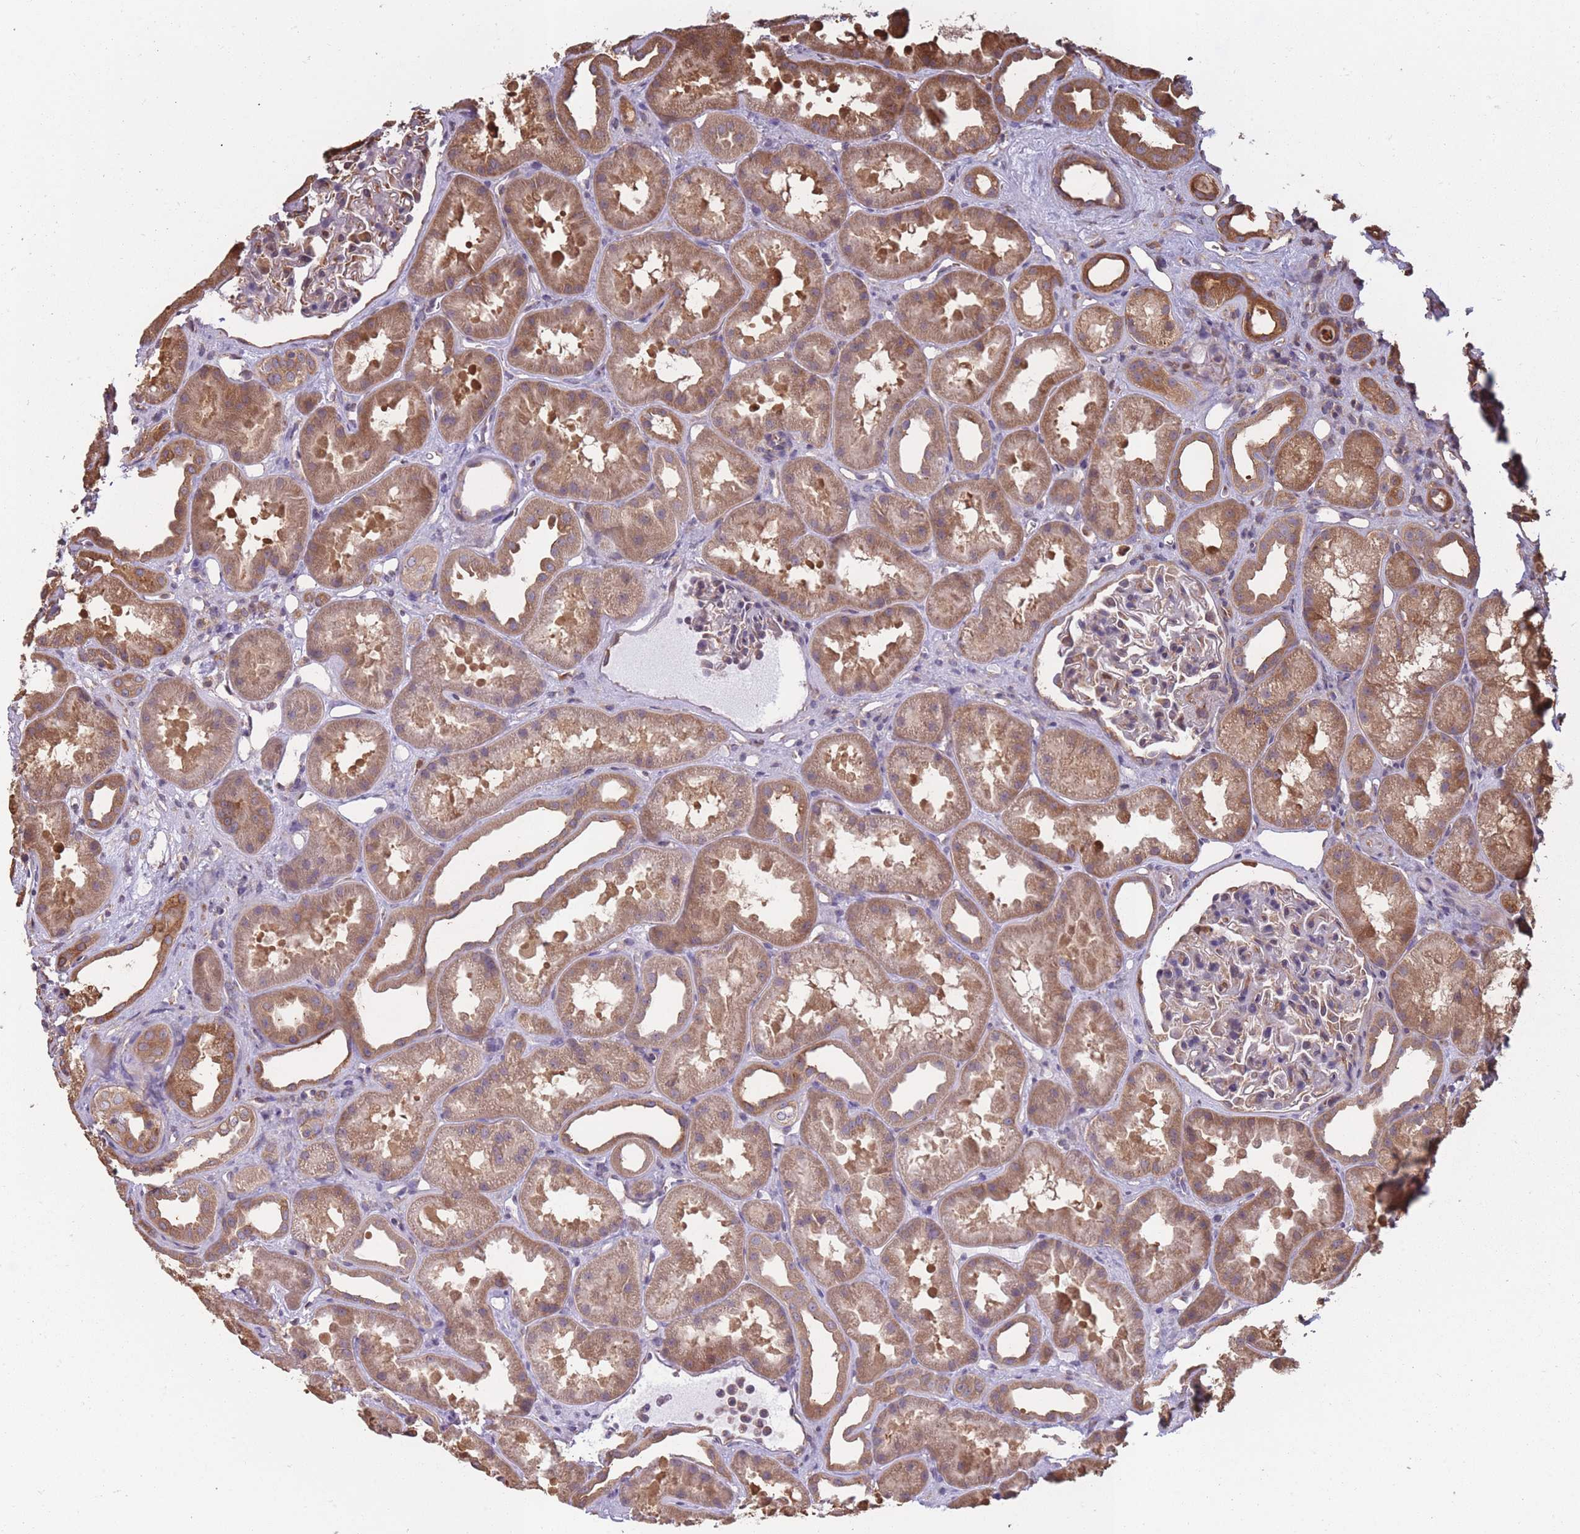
{"staining": {"intensity": "moderate", "quantity": "<25%", "location": "cytoplasmic/membranous"}, "tissue": "kidney", "cell_type": "Cells in glomeruli", "image_type": "normal", "snomed": [{"axis": "morphology", "description": "Normal tissue, NOS"}, {"axis": "topography", "description": "Kidney"}], "caption": "About <25% of cells in glomeruli in unremarkable human kidney display moderate cytoplasmic/membranous protein expression as visualized by brown immunohistochemical staining.", "gene": "ARL13B", "patient": {"sex": "male", "age": 61}}